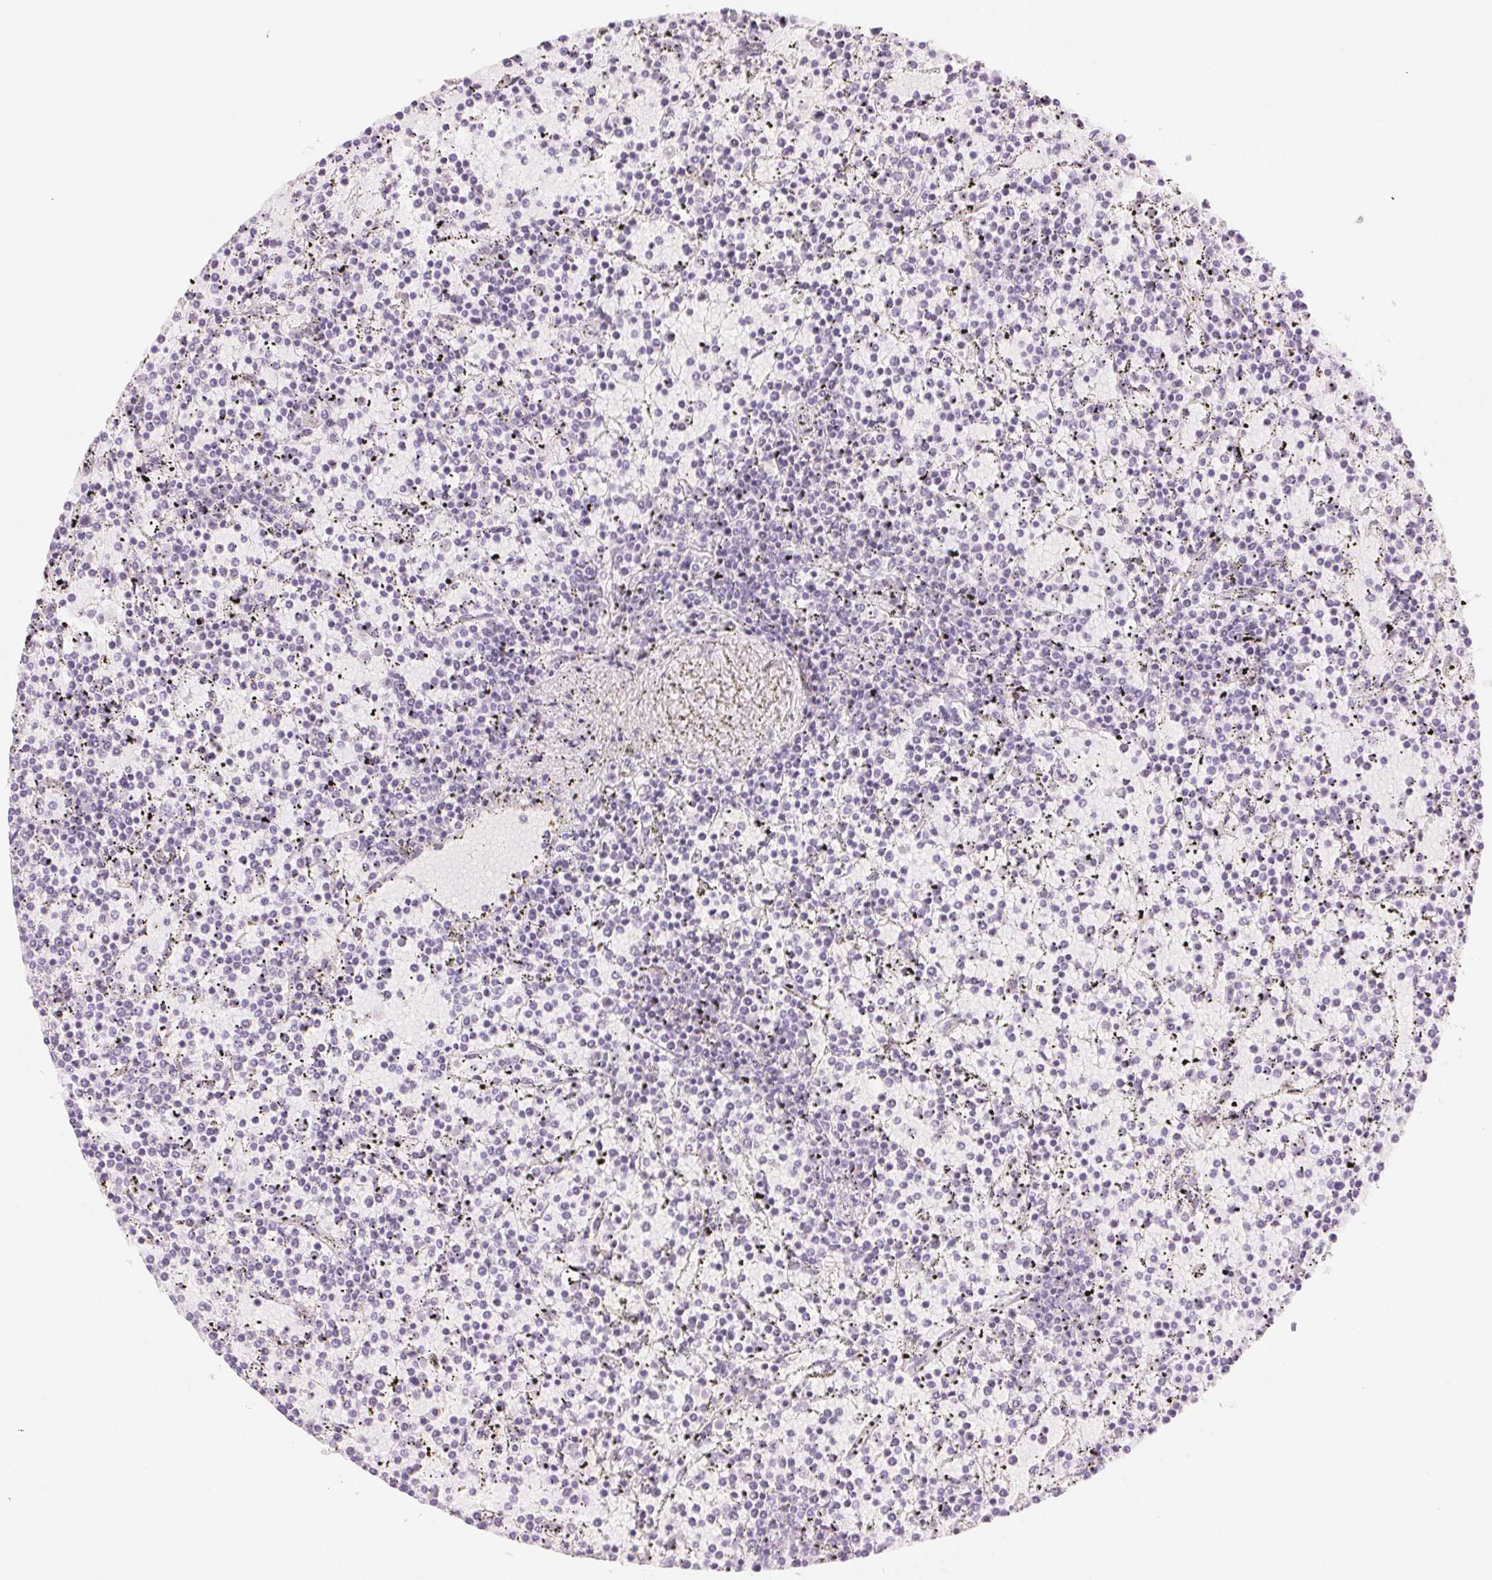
{"staining": {"intensity": "negative", "quantity": "none", "location": "none"}, "tissue": "lymphoma", "cell_type": "Tumor cells", "image_type": "cancer", "snomed": [{"axis": "morphology", "description": "Malignant lymphoma, non-Hodgkin's type, Low grade"}, {"axis": "topography", "description": "Spleen"}], "caption": "This is an immunohistochemistry (IHC) photomicrograph of human malignant lymphoma, non-Hodgkin's type (low-grade). There is no positivity in tumor cells.", "gene": "SLC5A2", "patient": {"sex": "female", "age": 77}}